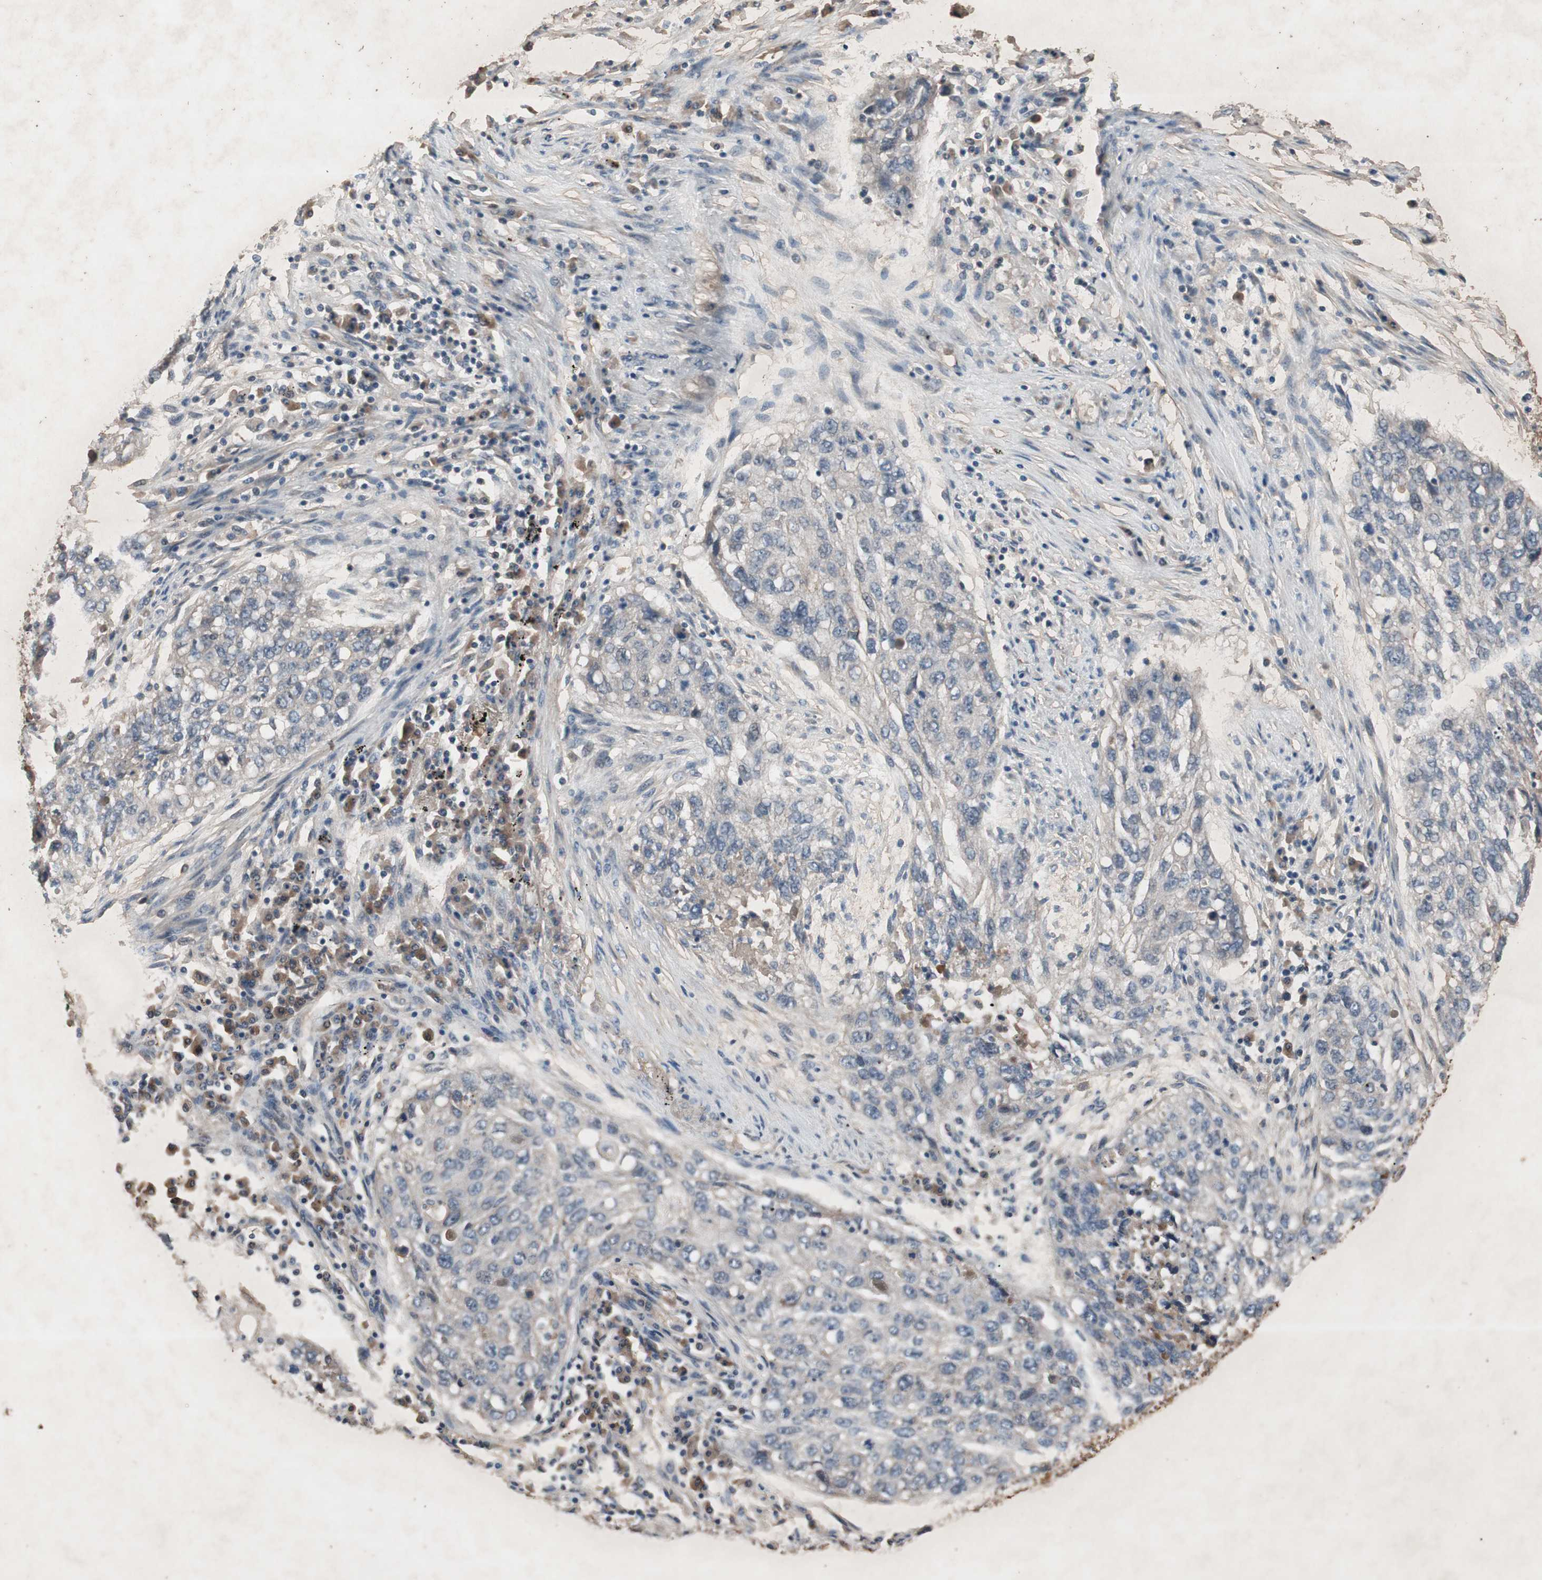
{"staining": {"intensity": "weak", "quantity": ">75%", "location": "cytoplasmic/membranous"}, "tissue": "lung cancer", "cell_type": "Tumor cells", "image_type": "cancer", "snomed": [{"axis": "morphology", "description": "Squamous cell carcinoma, NOS"}, {"axis": "topography", "description": "Lung"}], "caption": "Human lung cancer (squamous cell carcinoma) stained for a protein (brown) displays weak cytoplasmic/membranous positive staining in about >75% of tumor cells.", "gene": "NSF", "patient": {"sex": "female", "age": 63}}